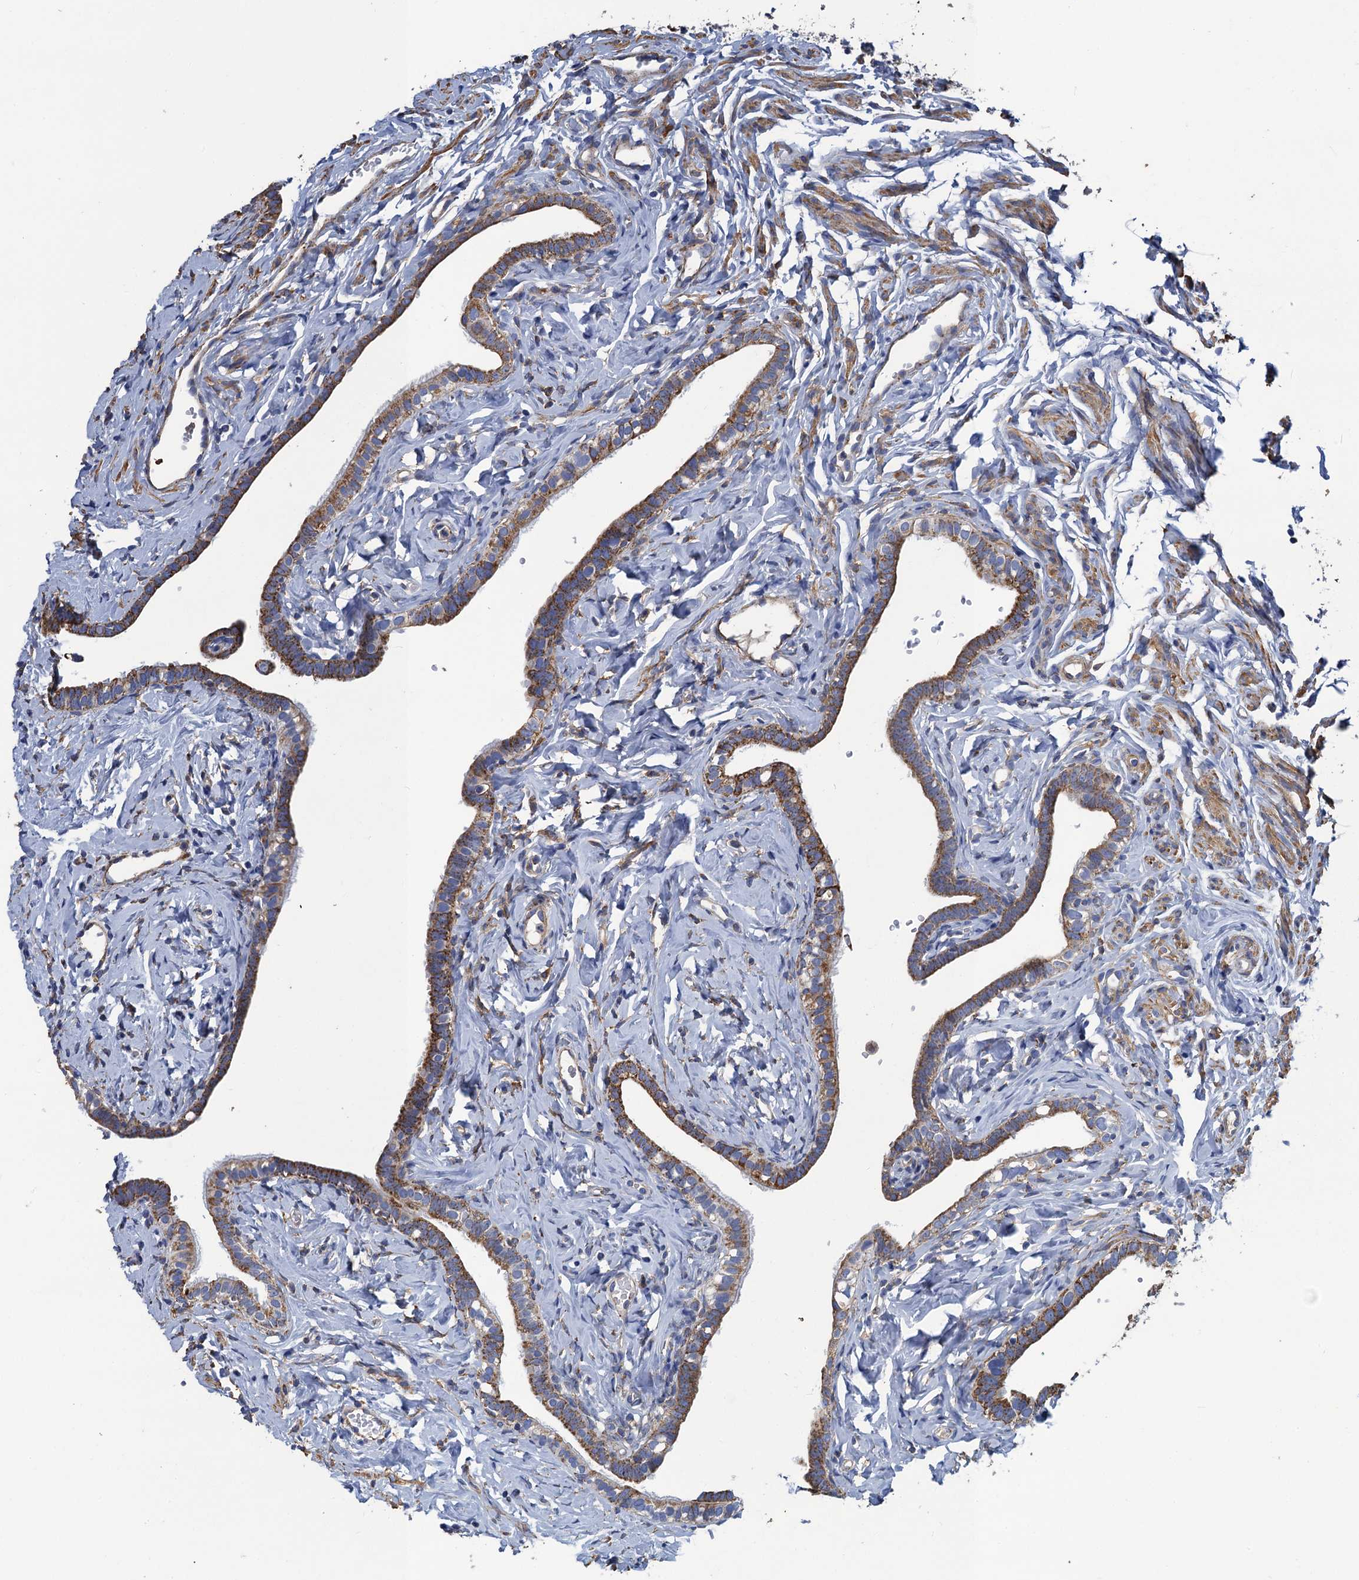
{"staining": {"intensity": "strong", "quantity": "25%-75%", "location": "cytoplasmic/membranous"}, "tissue": "fallopian tube", "cell_type": "Glandular cells", "image_type": "normal", "snomed": [{"axis": "morphology", "description": "Normal tissue, NOS"}, {"axis": "topography", "description": "Fallopian tube"}], "caption": "IHC (DAB) staining of normal fallopian tube displays strong cytoplasmic/membranous protein expression in about 25%-75% of glandular cells. The staining is performed using DAB brown chromogen to label protein expression. The nuclei are counter-stained blue using hematoxylin.", "gene": "ENSG00000260643", "patient": {"sex": "female", "age": 66}}